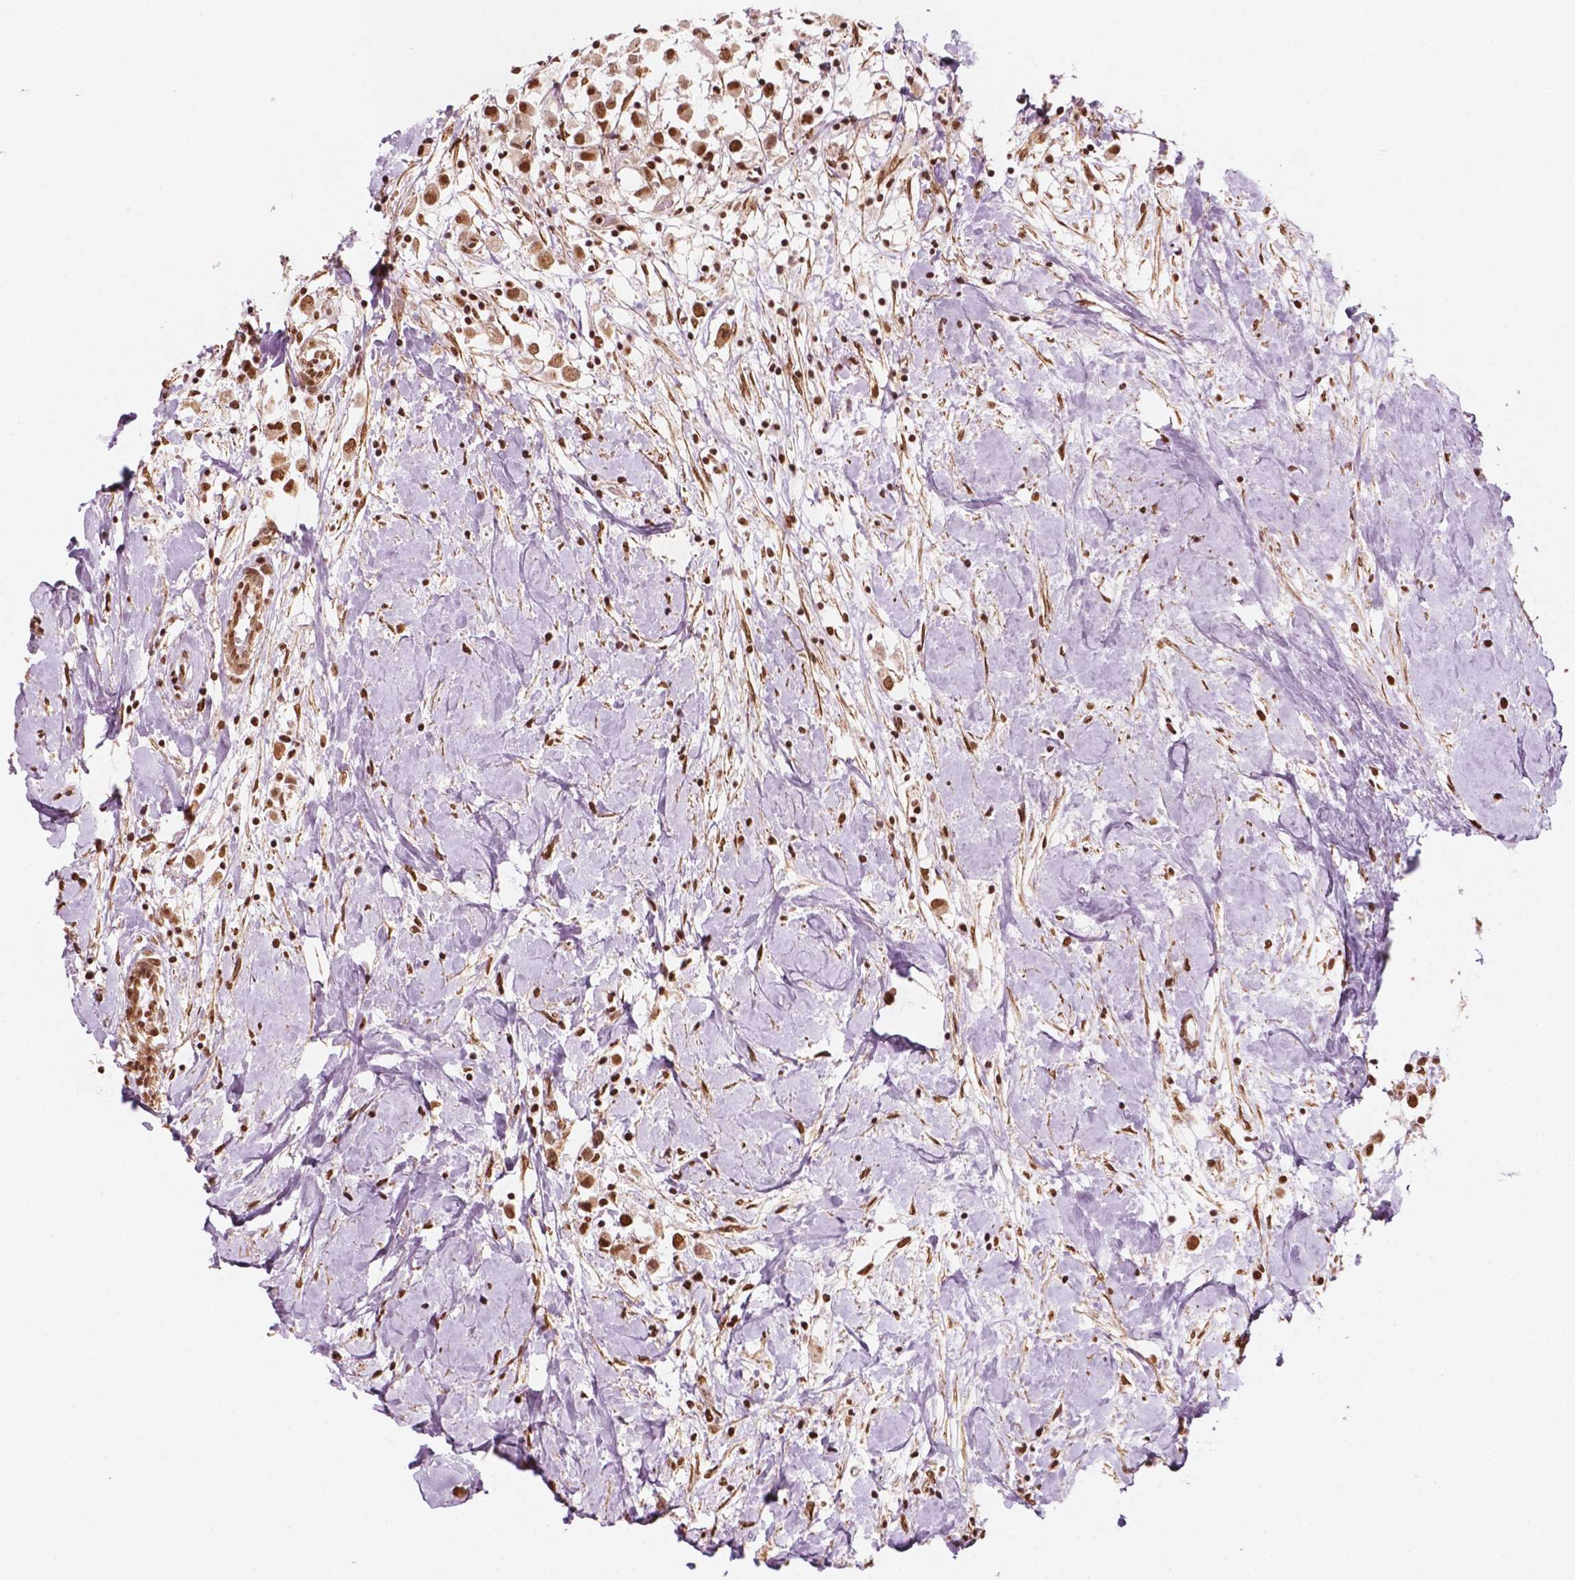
{"staining": {"intensity": "moderate", "quantity": ">75%", "location": "nuclear"}, "tissue": "breast cancer", "cell_type": "Tumor cells", "image_type": "cancer", "snomed": [{"axis": "morphology", "description": "Duct carcinoma"}, {"axis": "topography", "description": "Breast"}], "caption": "A histopathology image of breast invasive ductal carcinoma stained for a protein shows moderate nuclear brown staining in tumor cells.", "gene": "GTF3C5", "patient": {"sex": "female", "age": 61}}